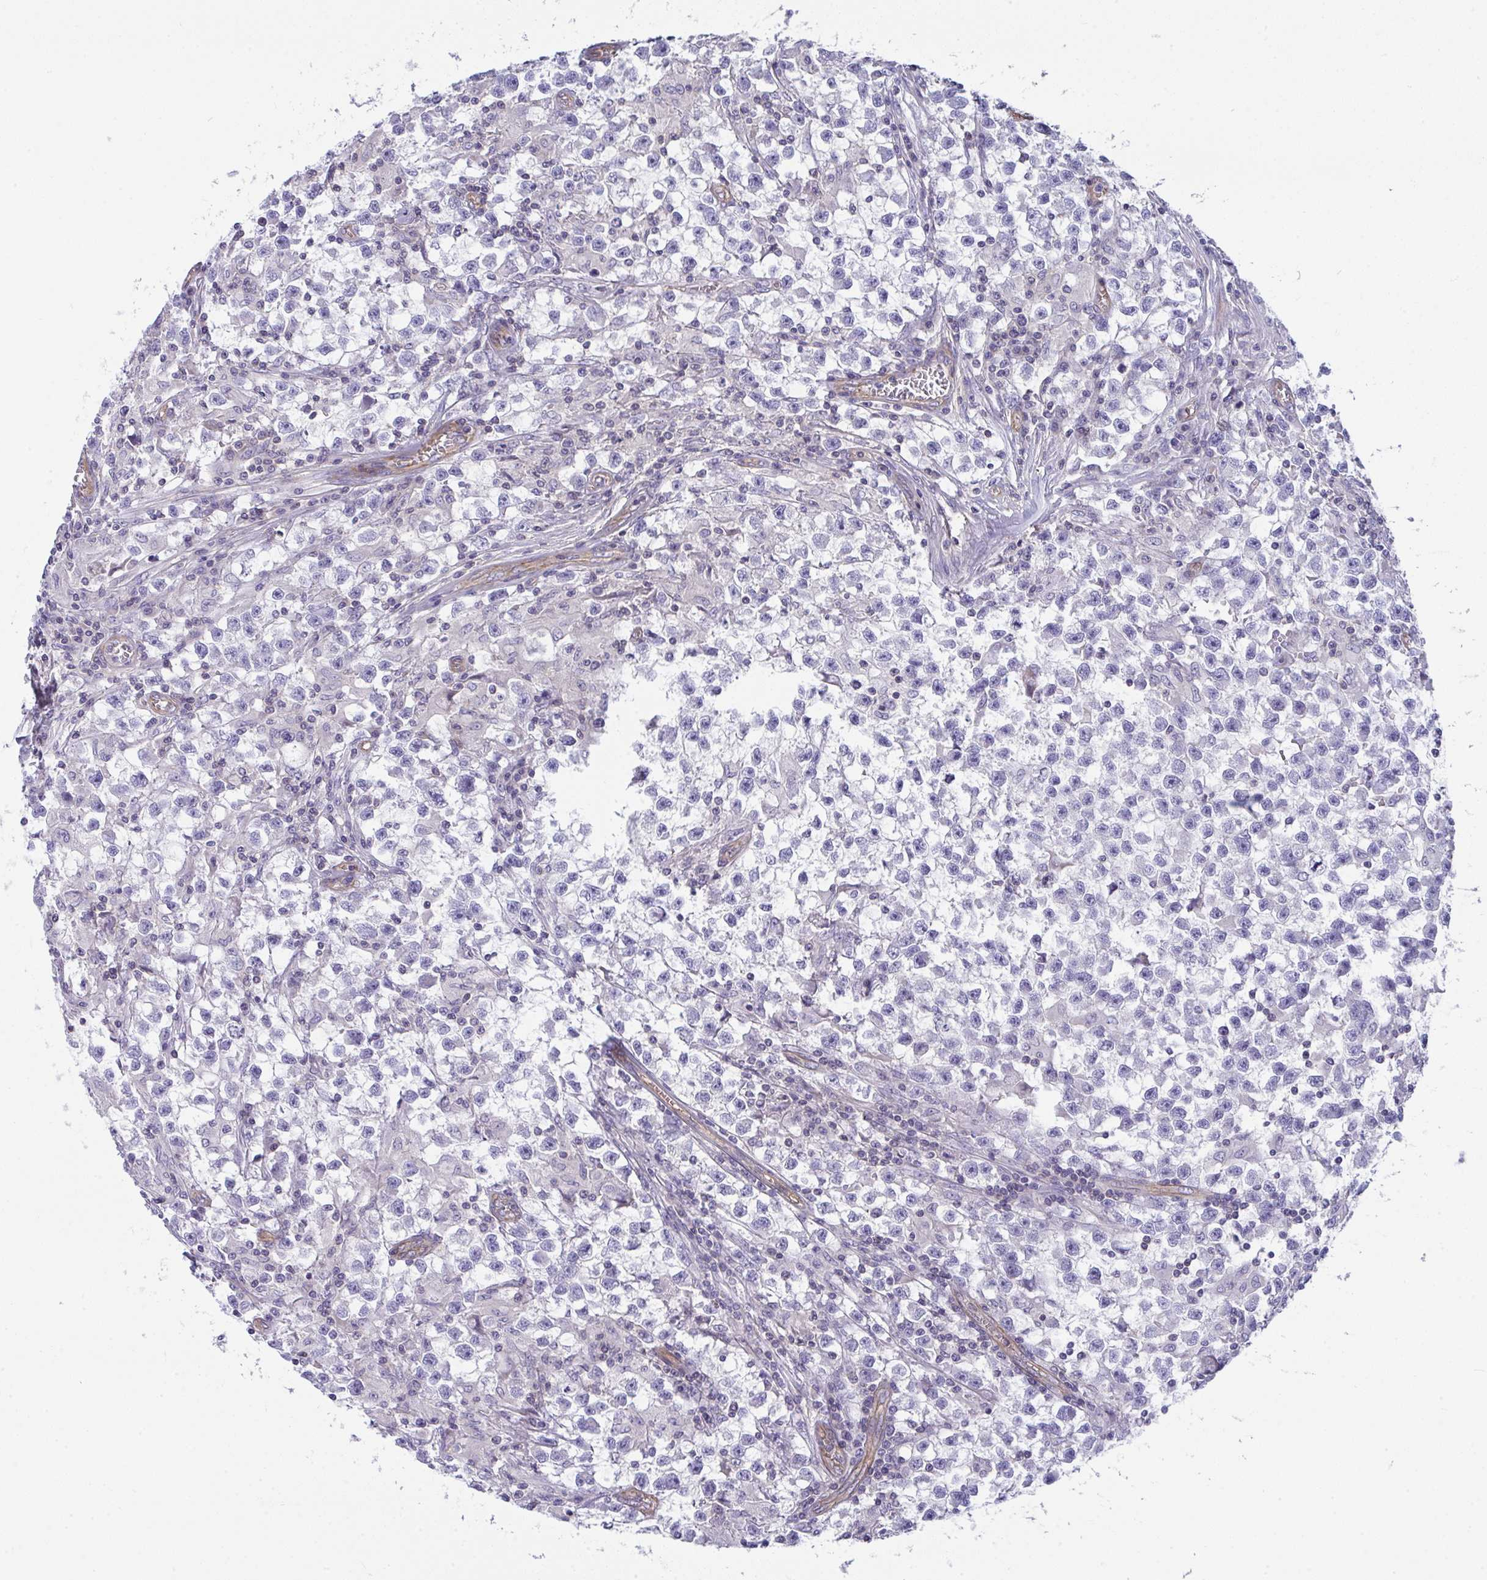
{"staining": {"intensity": "negative", "quantity": "none", "location": "none"}, "tissue": "testis cancer", "cell_type": "Tumor cells", "image_type": "cancer", "snomed": [{"axis": "morphology", "description": "Seminoma, NOS"}, {"axis": "topography", "description": "Testis"}], "caption": "A histopathology image of seminoma (testis) stained for a protein reveals no brown staining in tumor cells.", "gene": "MYL12A", "patient": {"sex": "male", "age": 31}}